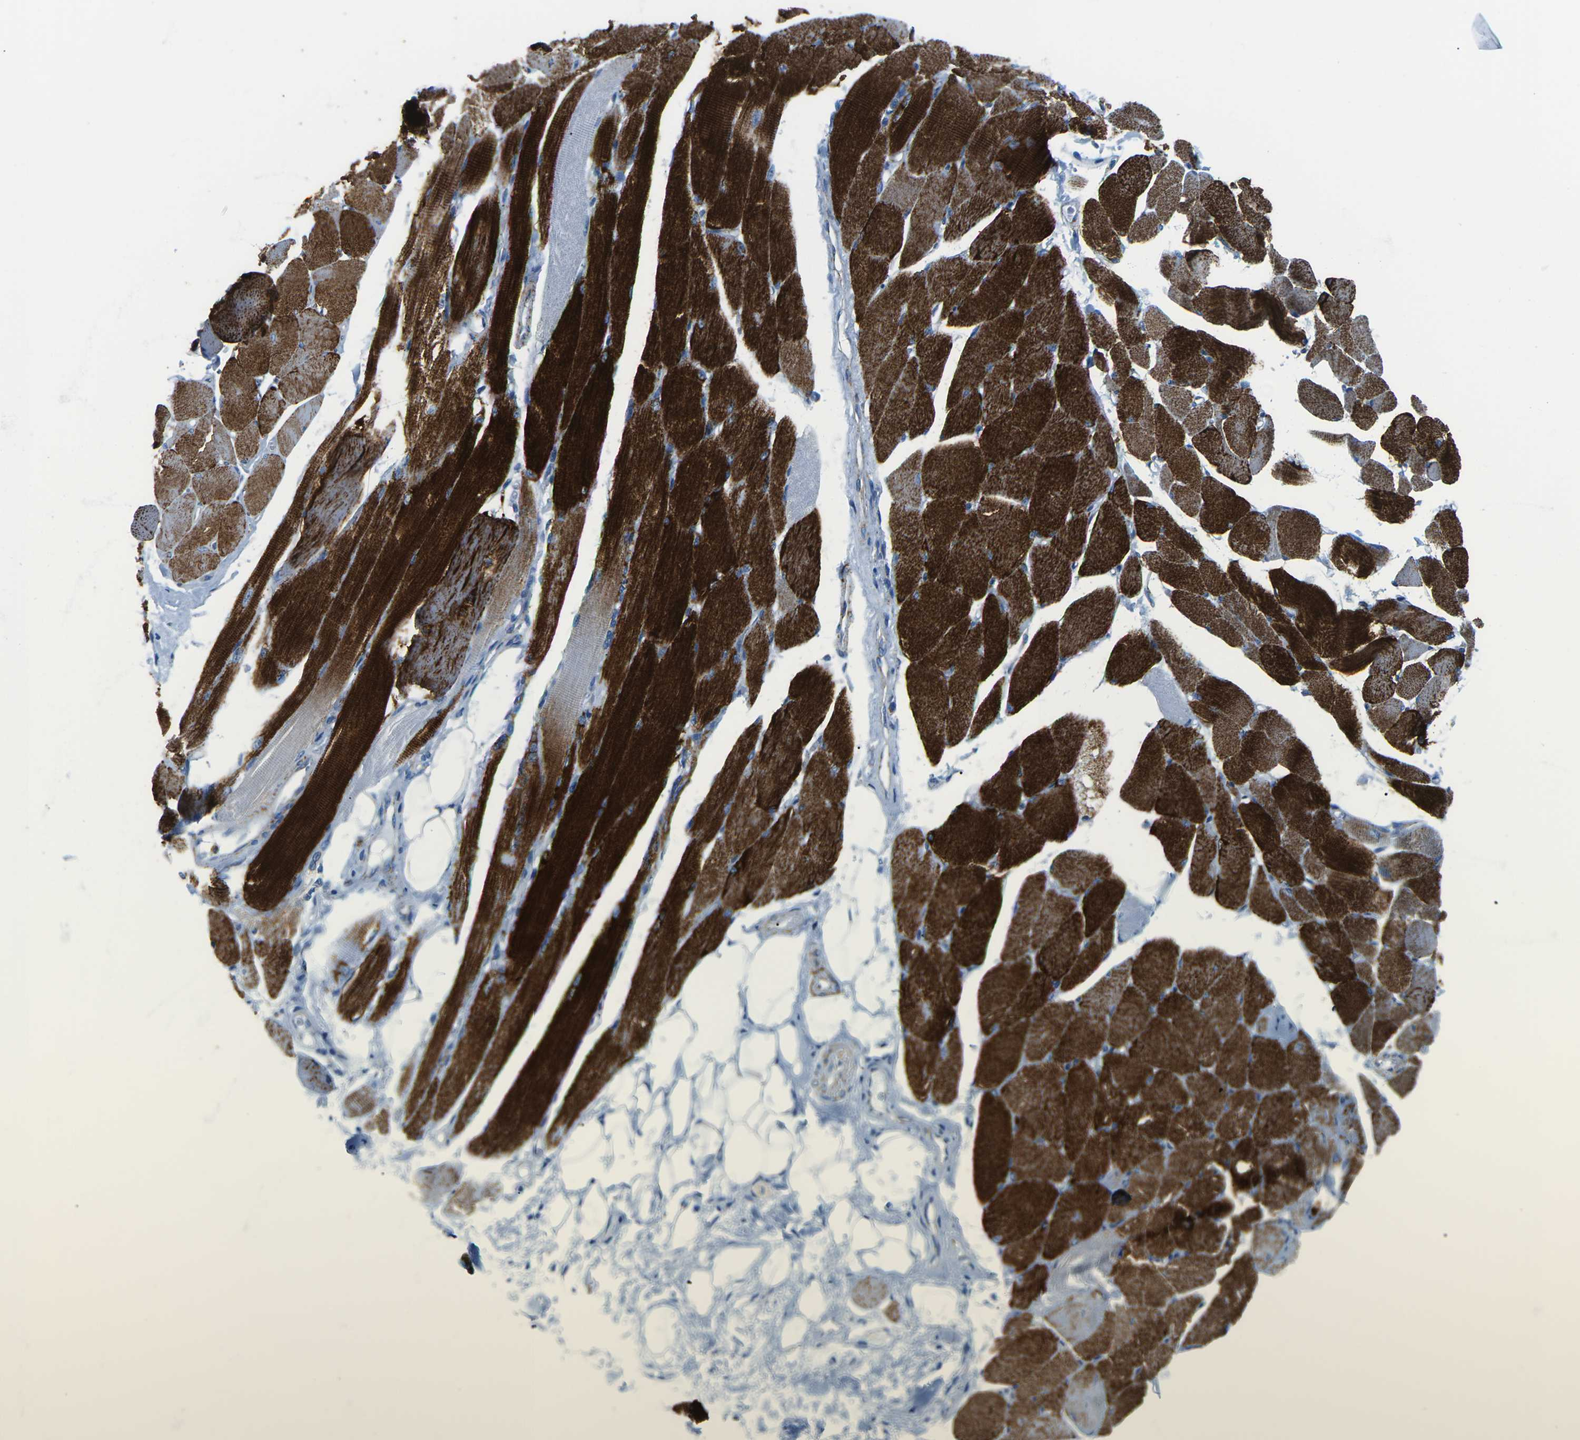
{"staining": {"intensity": "strong", "quantity": "25%-75%", "location": "cytoplasmic/membranous"}, "tissue": "skeletal muscle", "cell_type": "Myocytes", "image_type": "normal", "snomed": [{"axis": "morphology", "description": "Normal tissue, NOS"}, {"axis": "topography", "description": "Skeletal muscle"}, {"axis": "topography", "description": "Peripheral nerve tissue"}], "caption": "Protein expression by immunohistochemistry (IHC) exhibits strong cytoplasmic/membranous staining in approximately 25%-75% of myocytes in normal skeletal muscle.", "gene": "COX6C", "patient": {"sex": "female", "age": 84}}